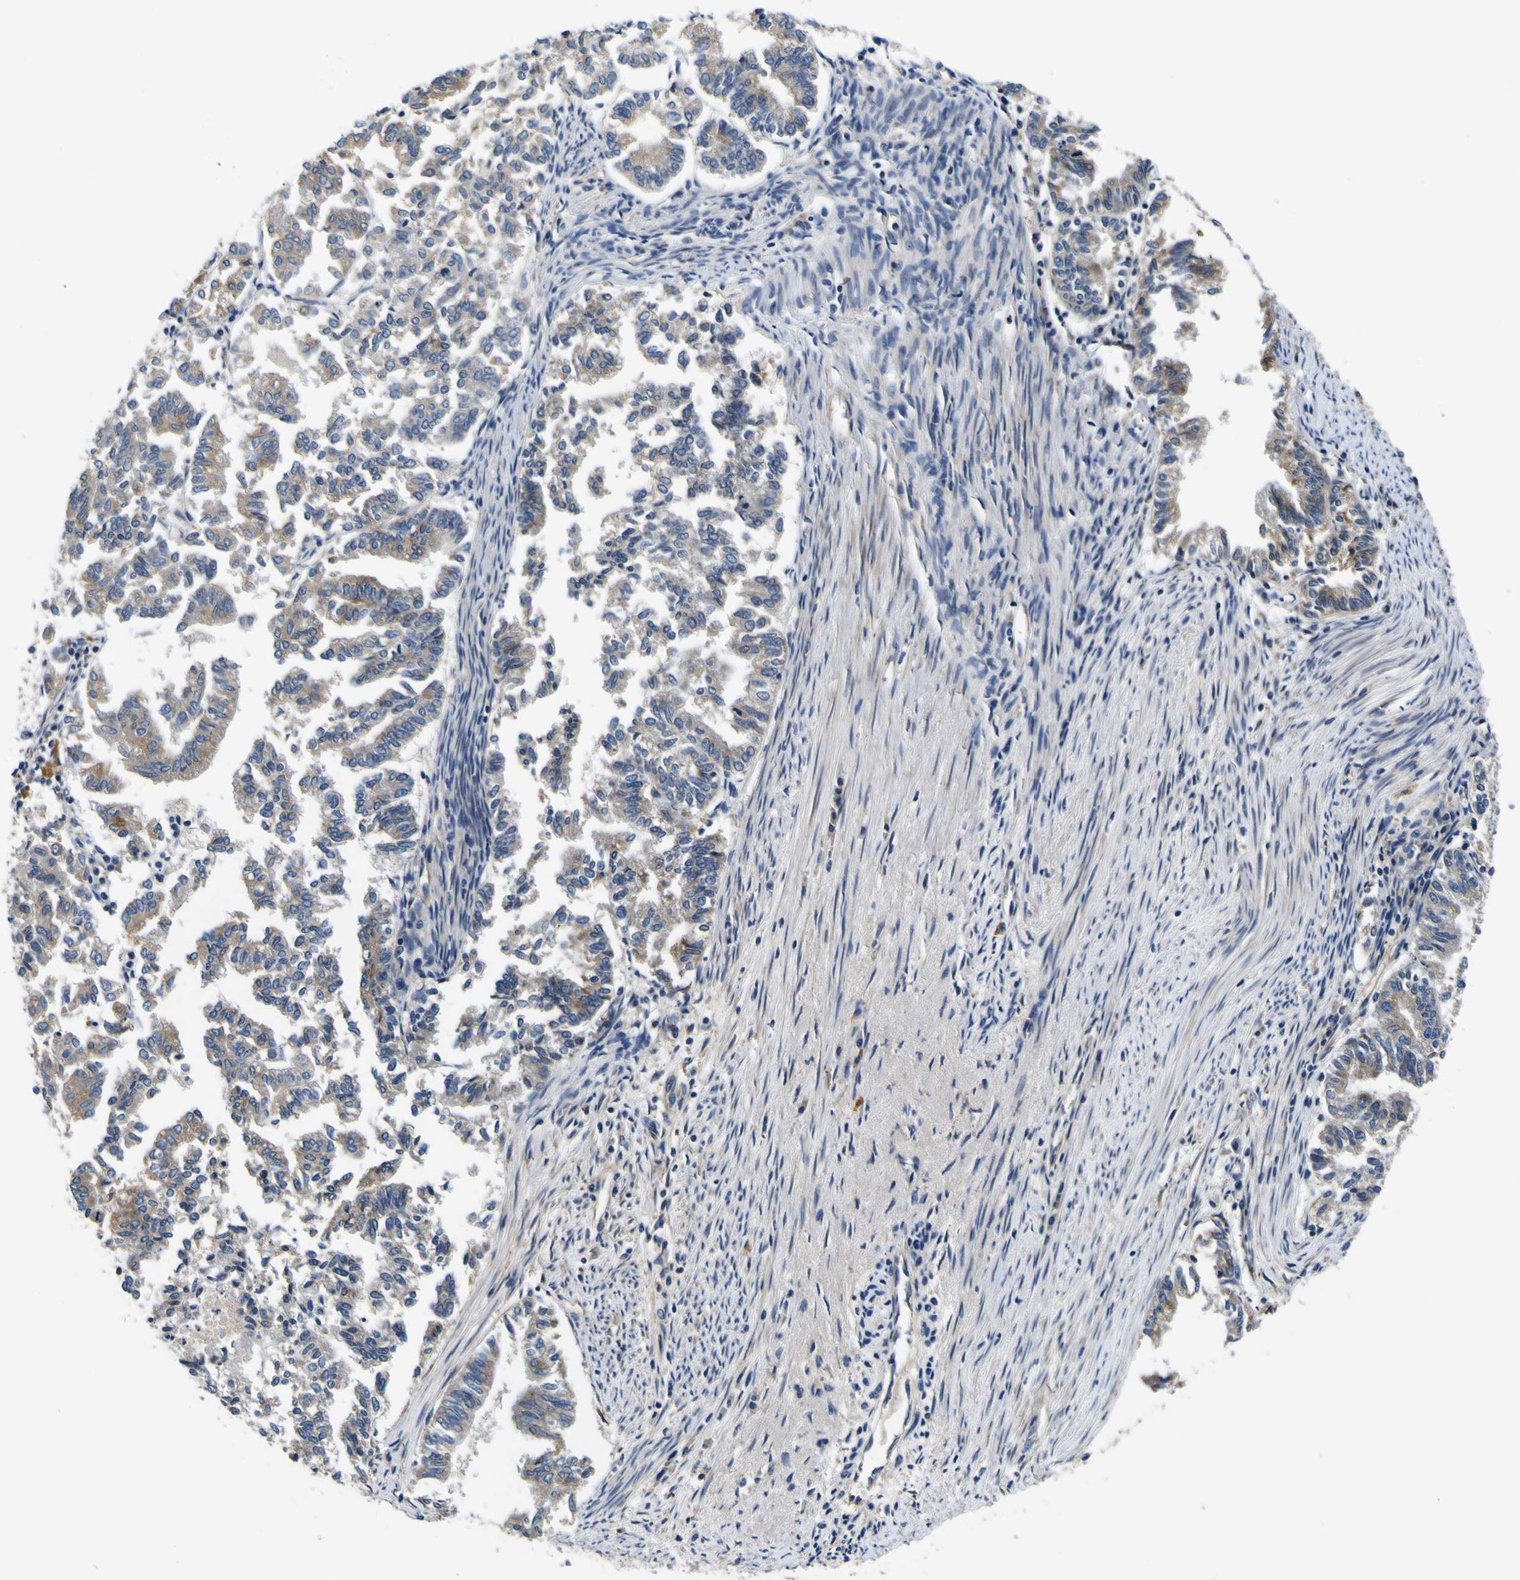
{"staining": {"intensity": "moderate", "quantity": "25%-75%", "location": "cytoplasmic/membranous"}, "tissue": "endometrial cancer", "cell_type": "Tumor cells", "image_type": "cancer", "snomed": [{"axis": "morphology", "description": "Necrosis, NOS"}, {"axis": "morphology", "description": "Adenocarcinoma, NOS"}, {"axis": "topography", "description": "Endometrium"}], "caption": "IHC (DAB (3,3'-diaminobenzidine)) staining of human endometrial cancer (adenocarcinoma) exhibits moderate cytoplasmic/membranous protein expression in about 25%-75% of tumor cells.", "gene": "CLSTN1", "patient": {"sex": "female", "age": 79}}